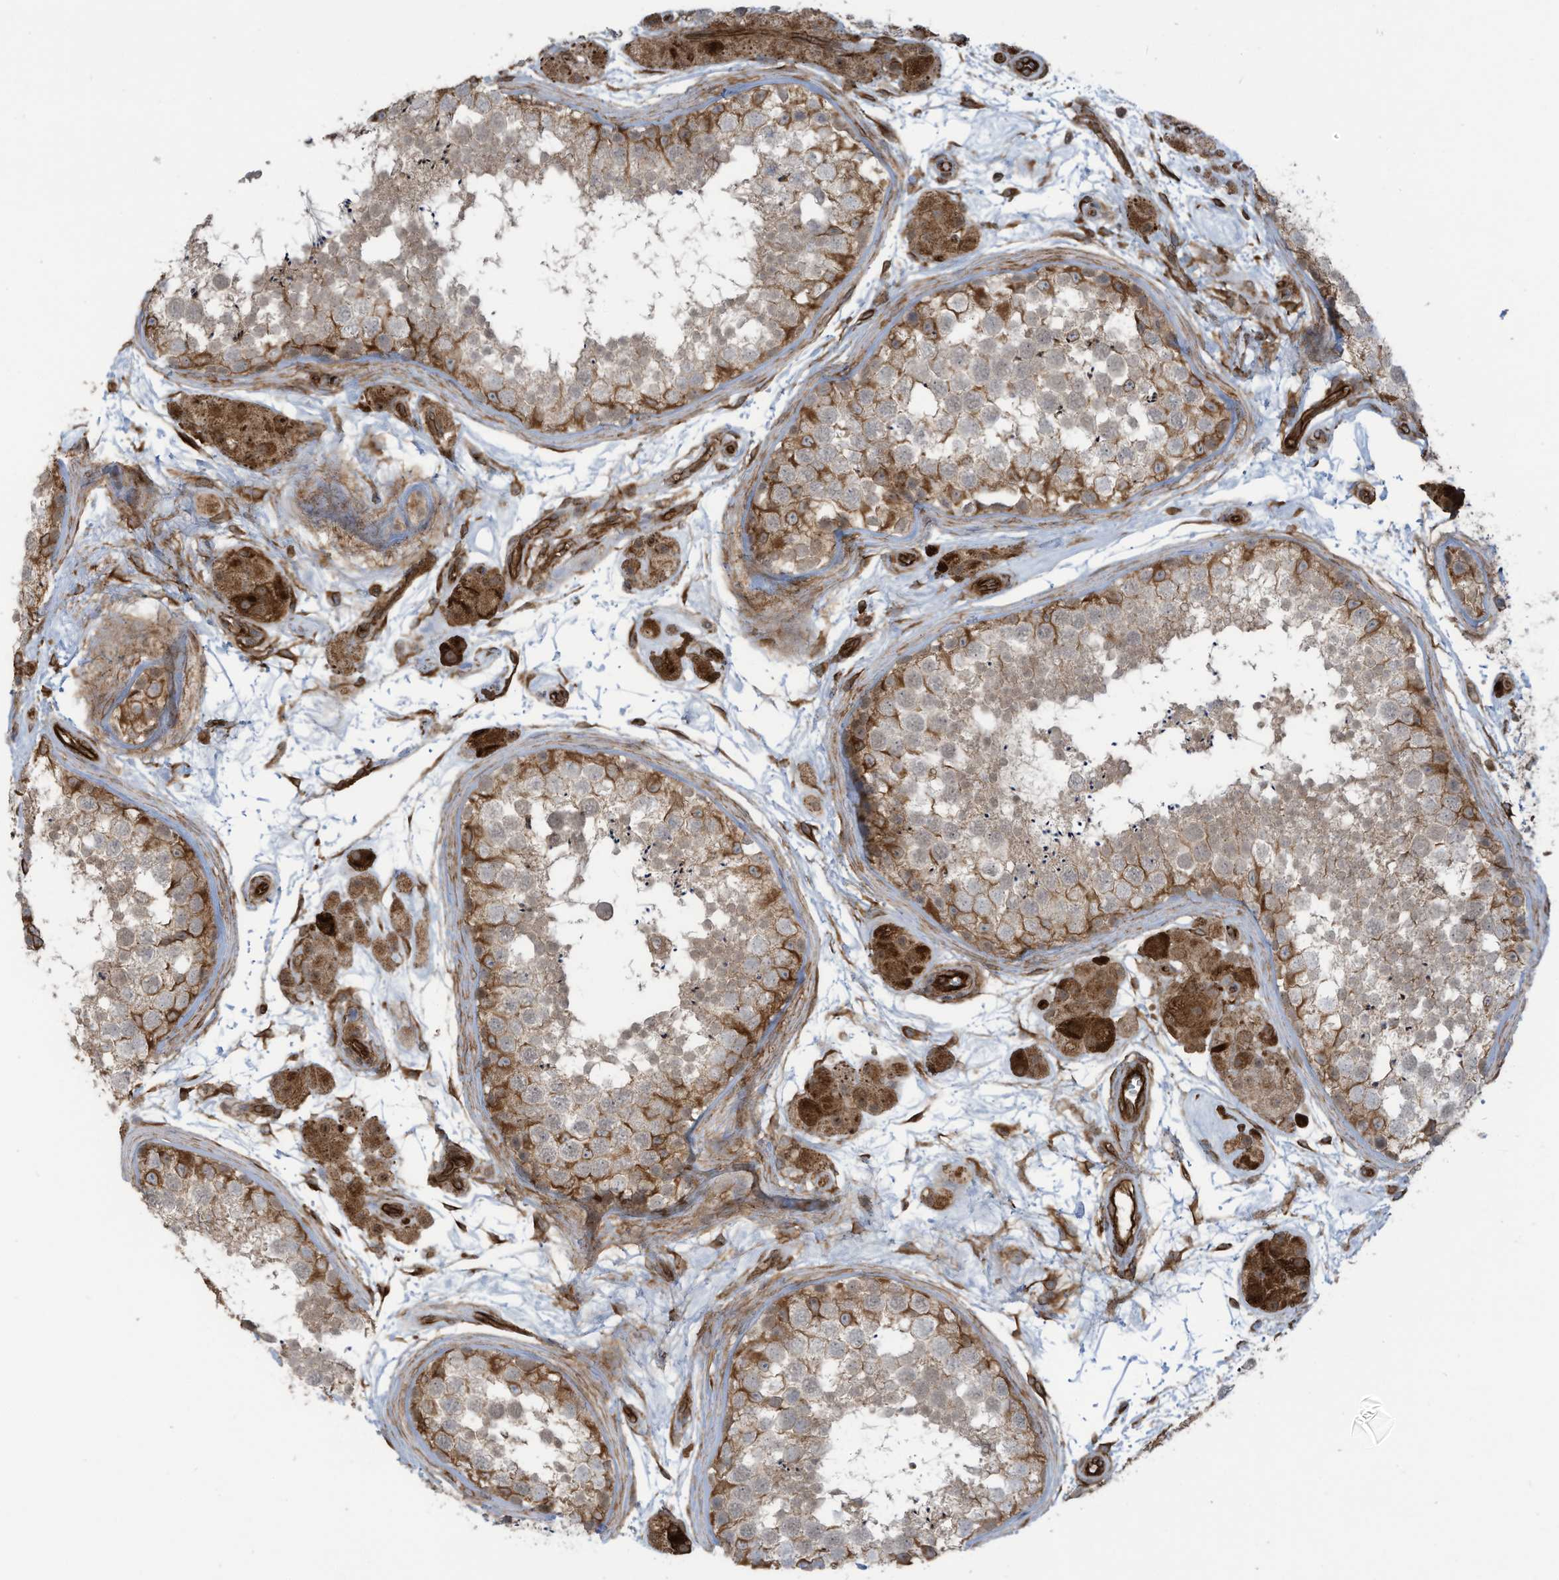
{"staining": {"intensity": "moderate", "quantity": "25%-75%", "location": "cytoplasmic/membranous"}, "tissue": "testis", "cell_type": "Cells in seminiferous ducts", "image_type": "normal", "snomed": [{"axis": "morphology", "description": "Normal tissue, NOS"}, {"axis": "topography", "description": "Testis"}], "caption": "Brown immunohistochemical staining in benign human testis displays moderate cytoplasmic/membranous positivity in approximately 25%-75% of cells in seminiferous ducts.", "gene": "SLC9A2", "patient": {"sex": "male", "age": 56}}